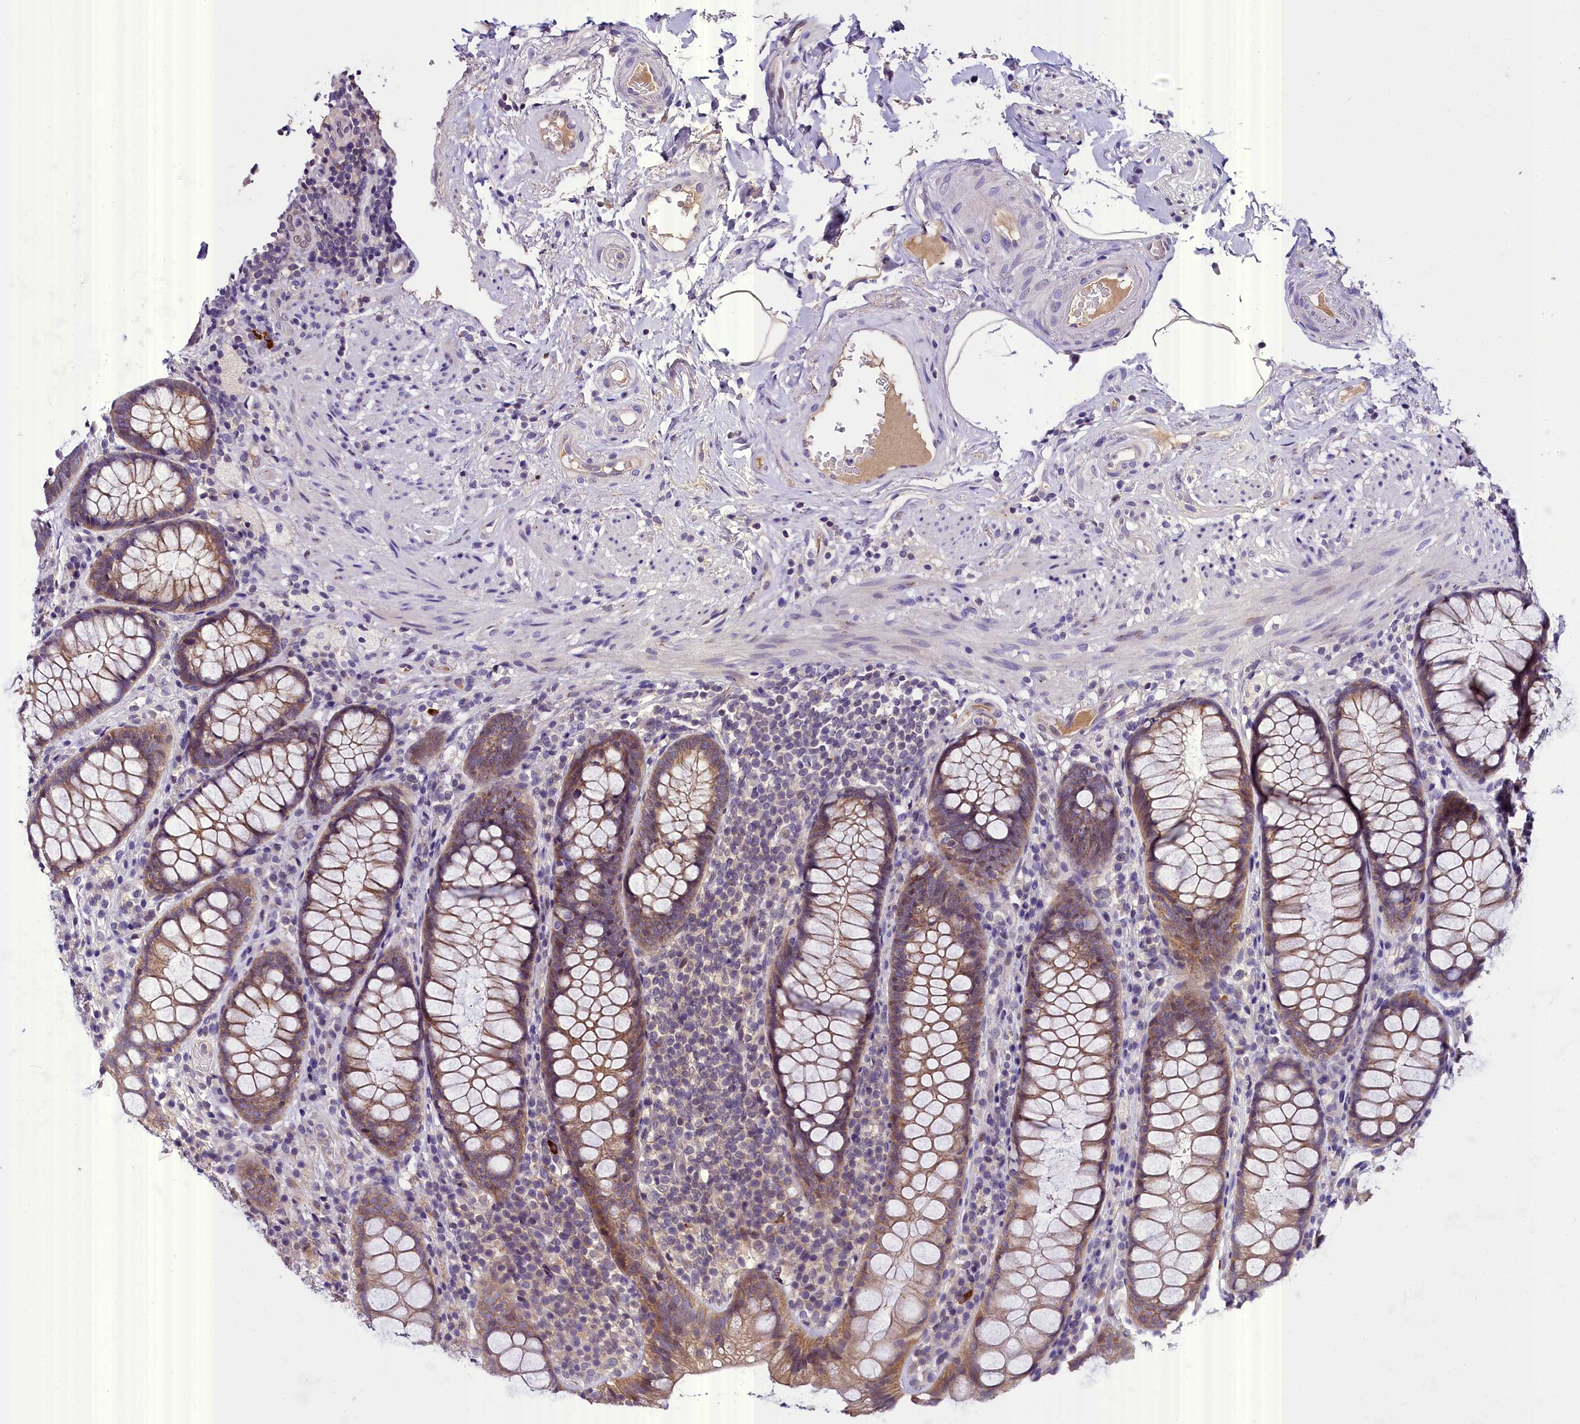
{"staining": {"intensity": "moderate", "quantity": ">75%", "location": "cytoplasmic/membranous"}, "tissue": "rectum", "cell_type": "Glandular cells", "image_type": "normal", "snomed": [{"axis": "morphology", "description": "Normal tissue, NOS"}, {"axis": "topography", "description": "Rectum"}], "caption": "Benign rectum displays moderate cytoplasmic/membranous positivity in approximately >75% of glandular cells.", "gene": "ENKD1", "patient": {"sex": "male", "age": 83}}